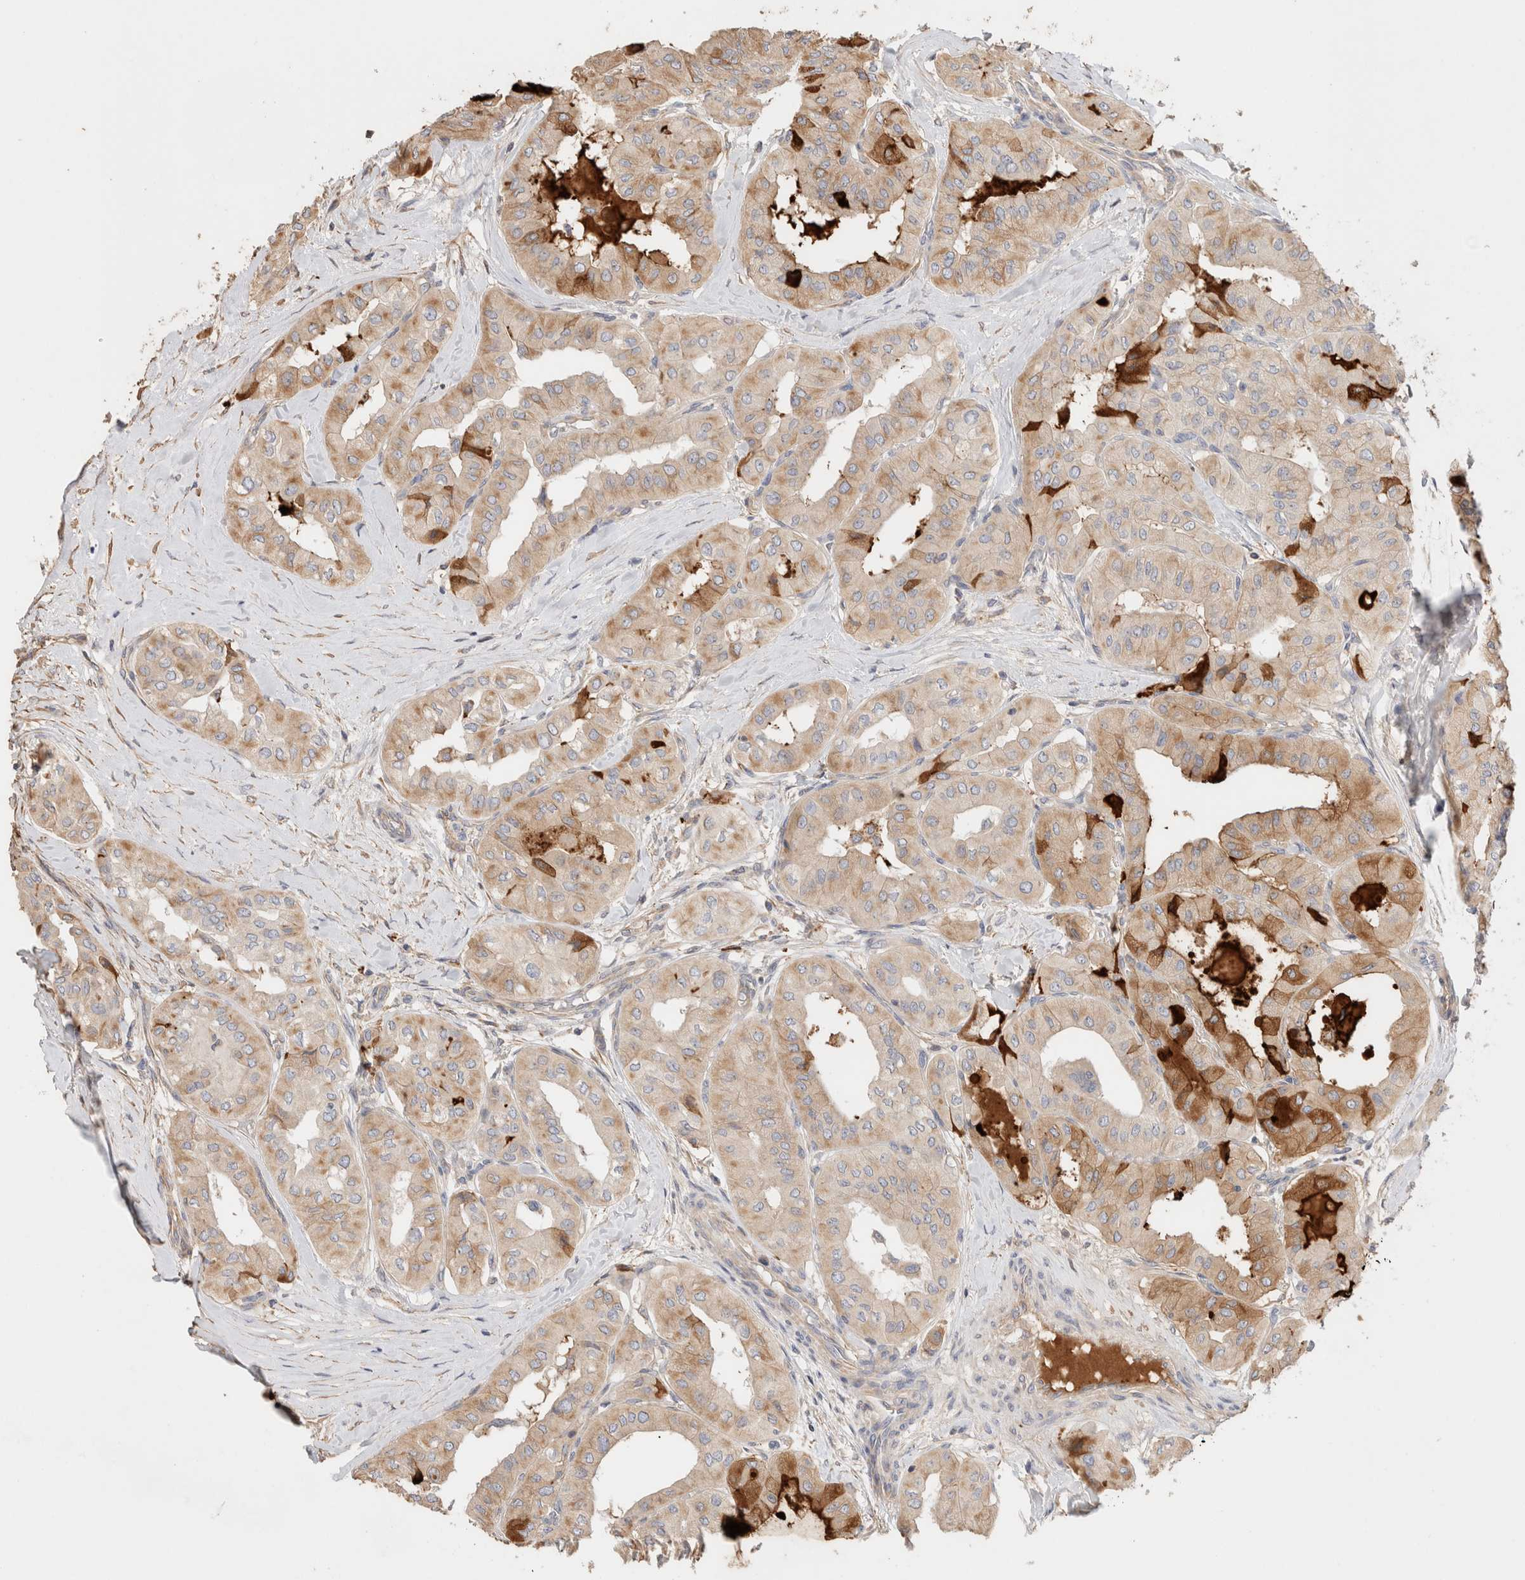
{"staining": {"intensity": "moderate", "quantity": "<25%", "location": "cytoplasmic/membranous"}, "tissue": "thyroid cancer", "cell_type": "Tumor cells", "image_type": "cancer", "snomed": [{"axis": "morphology", "description": "Papillary adenocarcinoma, NOS"}, {"axis": "topography", "description": "Thyroid gland"}], "caption": "Tumor cells reveal low levels of moderate cytoplasmic/membranous staining in about <25% of cells in thyroid cancer.", "gene": "PROS1", "patient": {"sex": "female", "age": 59}}